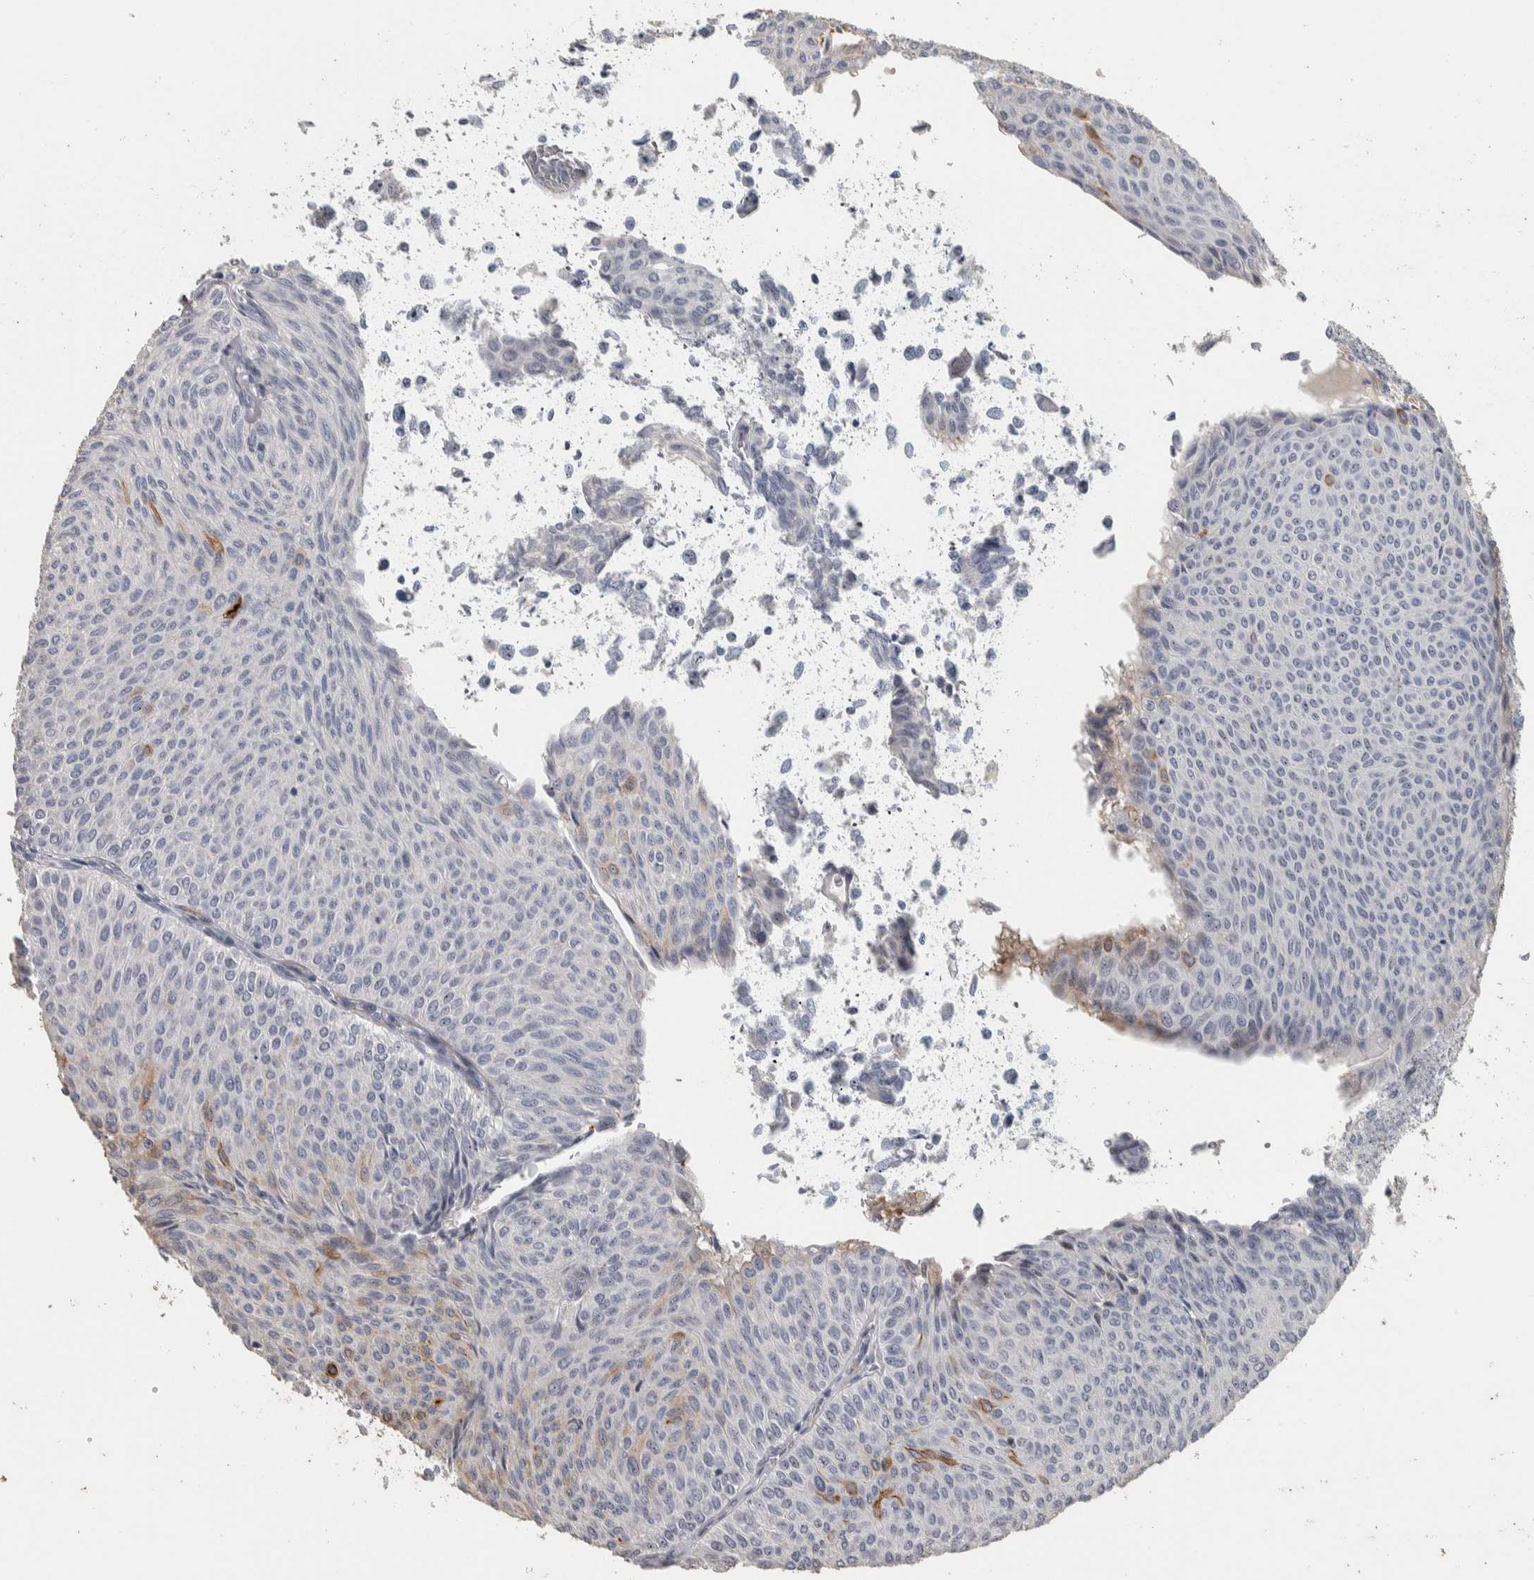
{"staining": {"intensity": "weak", "quantity": "<25%", "location": "cytoplasmic/membranous"}, "tissue": "urothelial cancer", "cell_type": "Tumor cells", "image_type": "cancer", "snomed": [{"axis": "morphology", "description": "Urothelial carcinoma, Low grade"}, {"axis": "topography", "description": "Urinary bladder"}], "caption": "Immunohistochemistry (IHC) of human low-grade urothelial carcinoma exhibits no expression in tumor cells.", "gene": "DCAF10", "patient": {"sex": "male", "age": 78}}